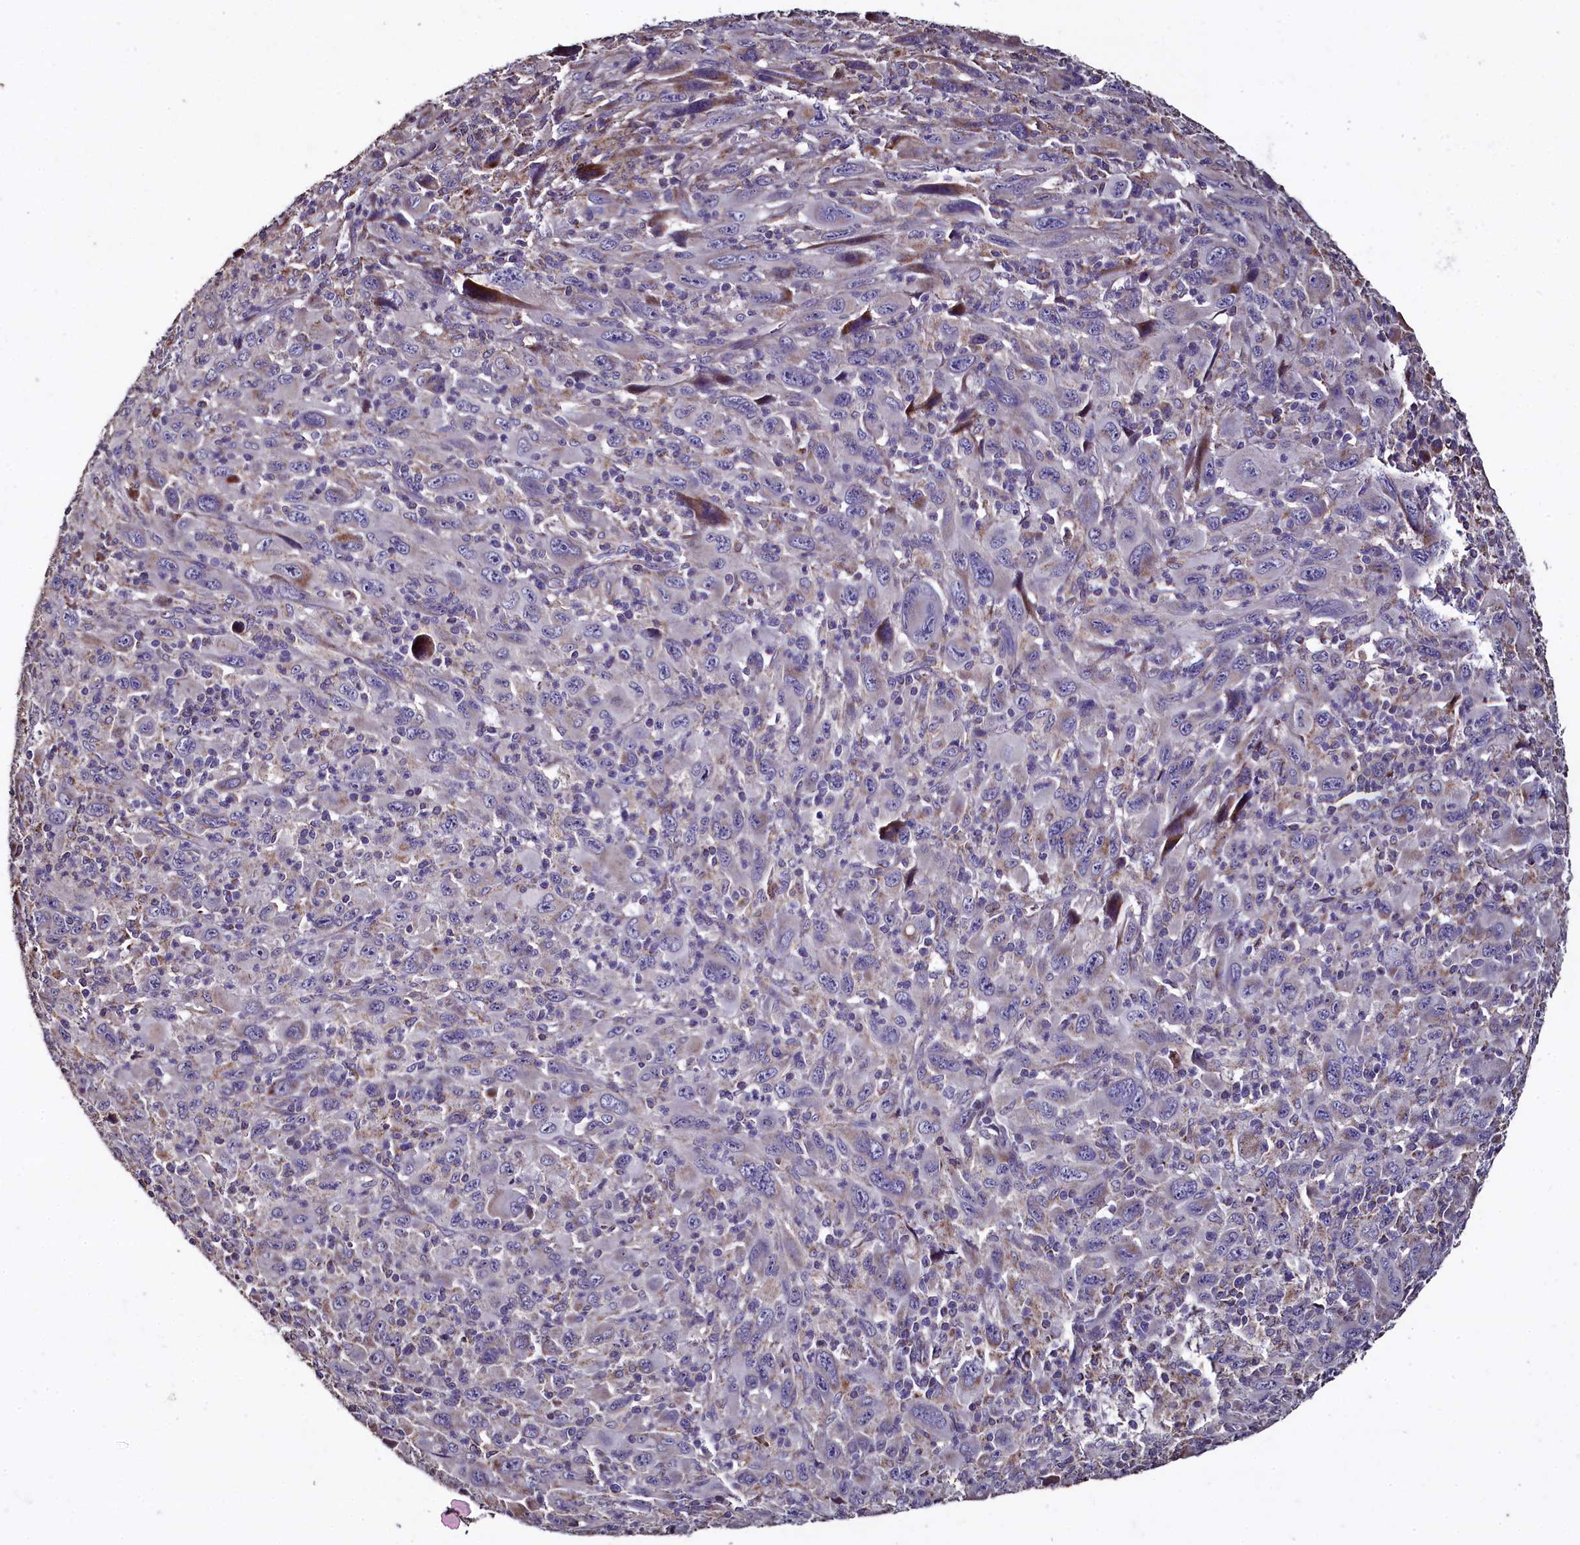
{"staining": {"intensity": "negative", "quantity": "none", "location": "none"}, "tissue": "melanoma", "cell_type": "Tumor cells", "image_type": "cancer", "snomed": [{"axis": "morphology", "description": "Malignant melanoma, Metastatic site"}, {"axis": "topography", "description": "Skin"}], "caption": "The IHC histopathology image has no significant positivity in tumor cells of malignant melanoma (metastatic site) tissue. Brightfield microscopy of IHC stained with DAB (brown) and hematoxylin (blue), captured at high magnification.", "gene": "COQ9", "patient": {"sex": "female", "age": 56}}